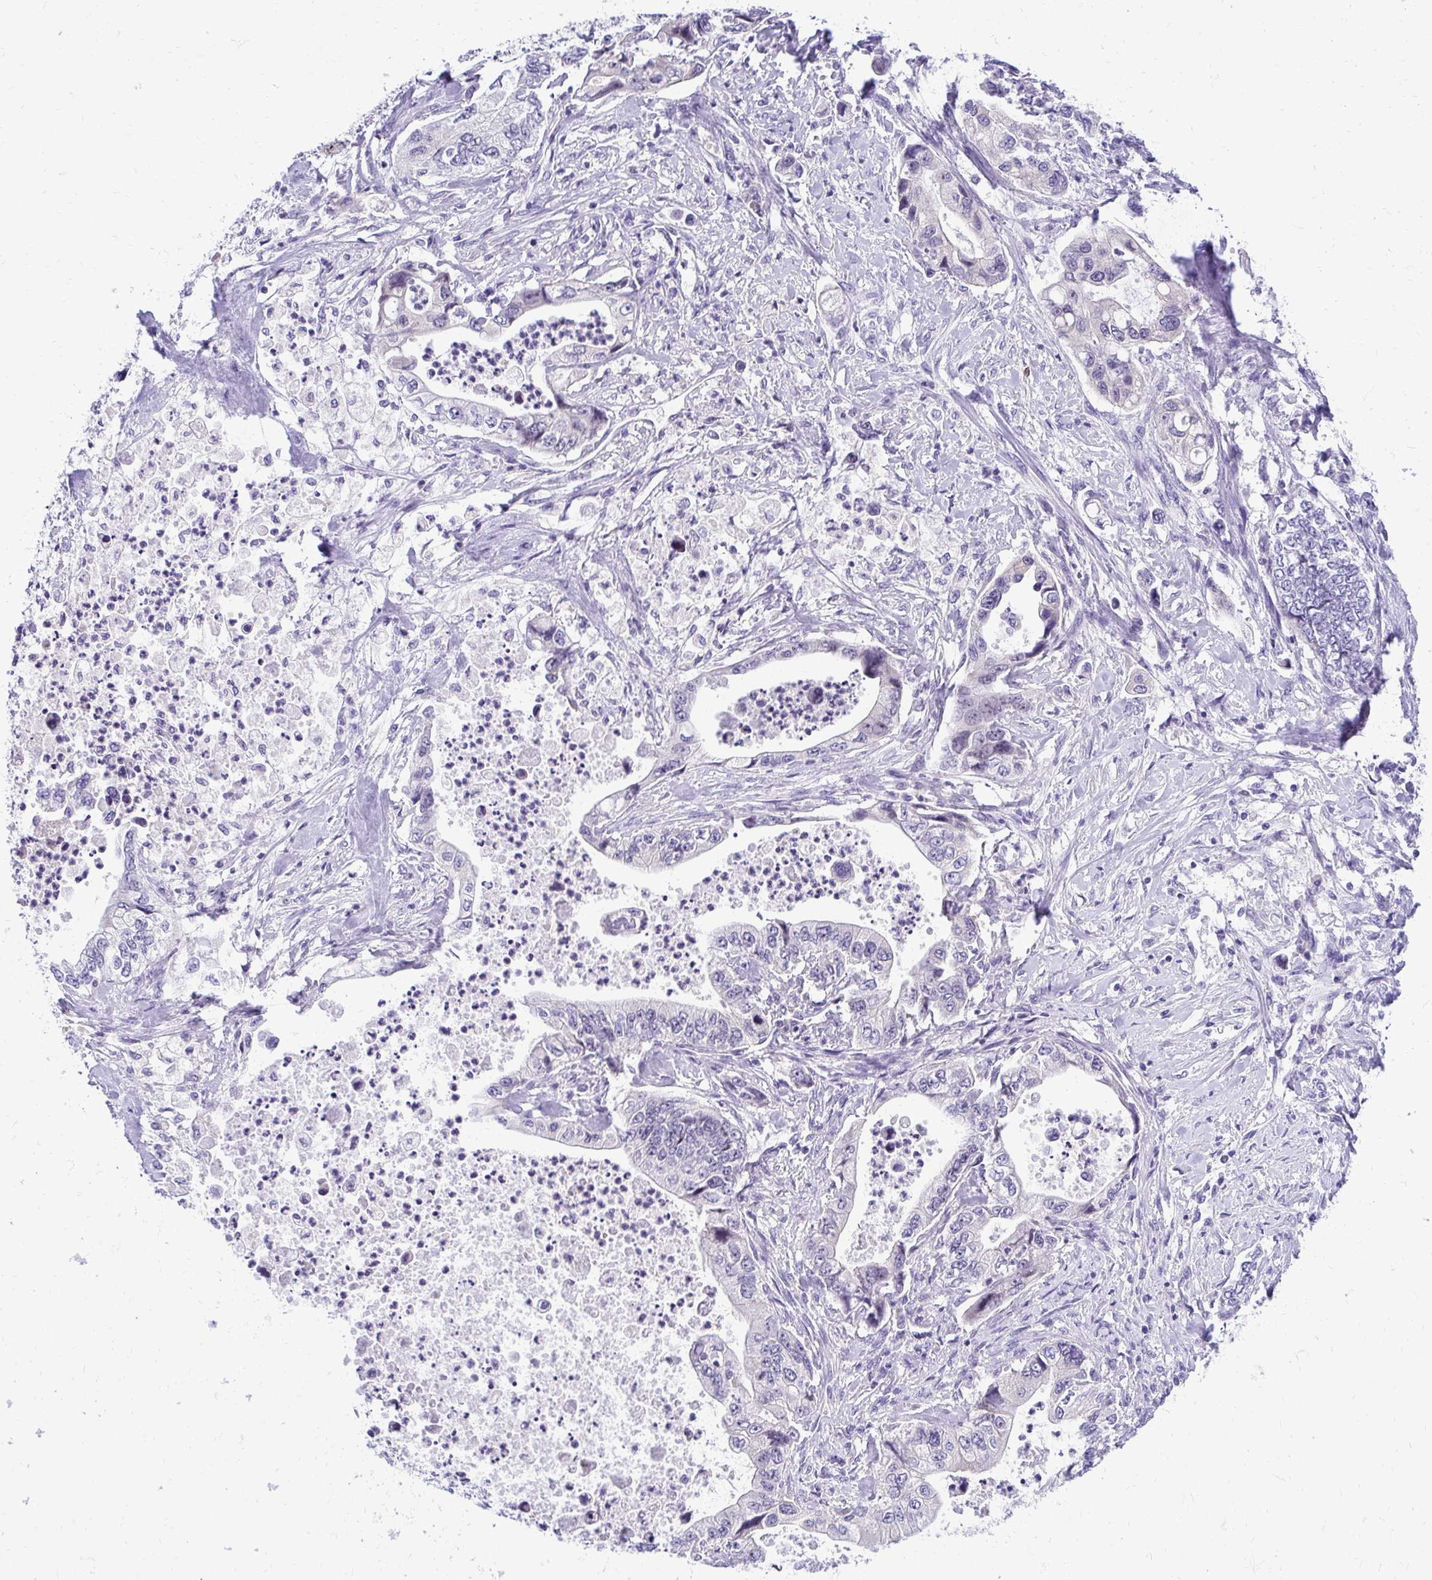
{"staining": {"intensity": "negative", "quantity": "none", "location": "none"}, "tissue": "stomach cancer", "cell_type": "Tumor cells", "image_type": "cancer", "snomed": [{"axis": "morphology", "description": "Adenocarcinoma, NOS"}, {"axis": "topography", "description": "Pancreas"}, {"axis": "topography", "description": "Stomach, upper"}], "caption": "Tumor cells show no significant protein positivity in stomach cancer (adenocarcinoma).", "gene": "NIFK", "patient": {"sex": "male", "age": 77}}